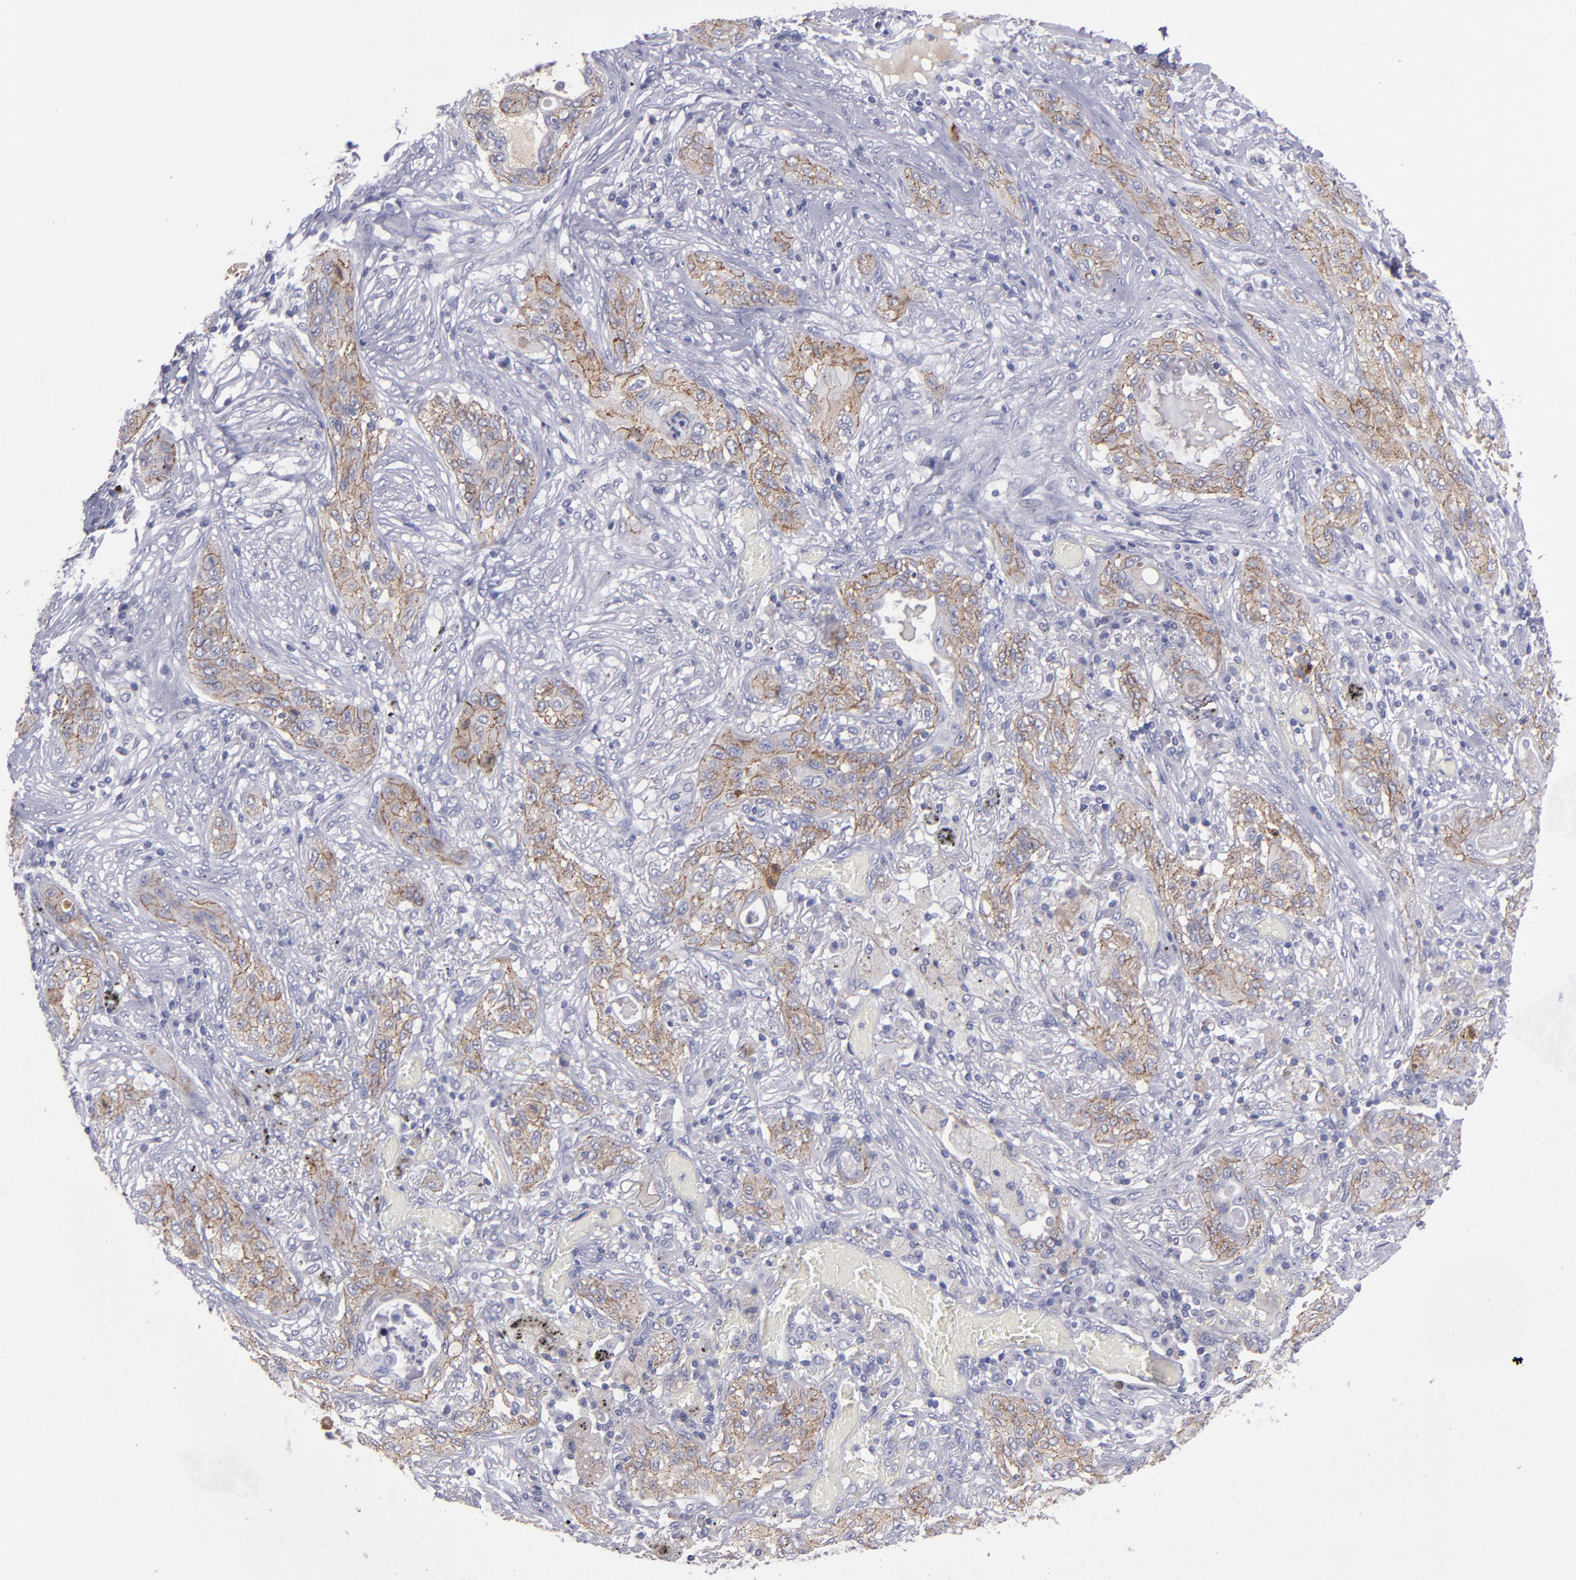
{"staining": {"intensity": "moderate", "quantity": ">75%", "location": "cytoplasmic/membranous"}, "tissue": "lung cancer", "cell_type": "Tumor cells", "image_type": "cancer", "snomed": [{"axis": "morphology", "description": "Squamous cell carcinoma, NOS"}, {"axis": "topography", "description": "Lung"}], "caption": "Squamous cell carcinoma (lung) was stained to show a protein in brown. There is medium levels of moderate cytoplasmic/membranous expression in approximately >75% of tumor cells.", "gene": "CDH3", "patient": {"sex": "female", "age": 47}}